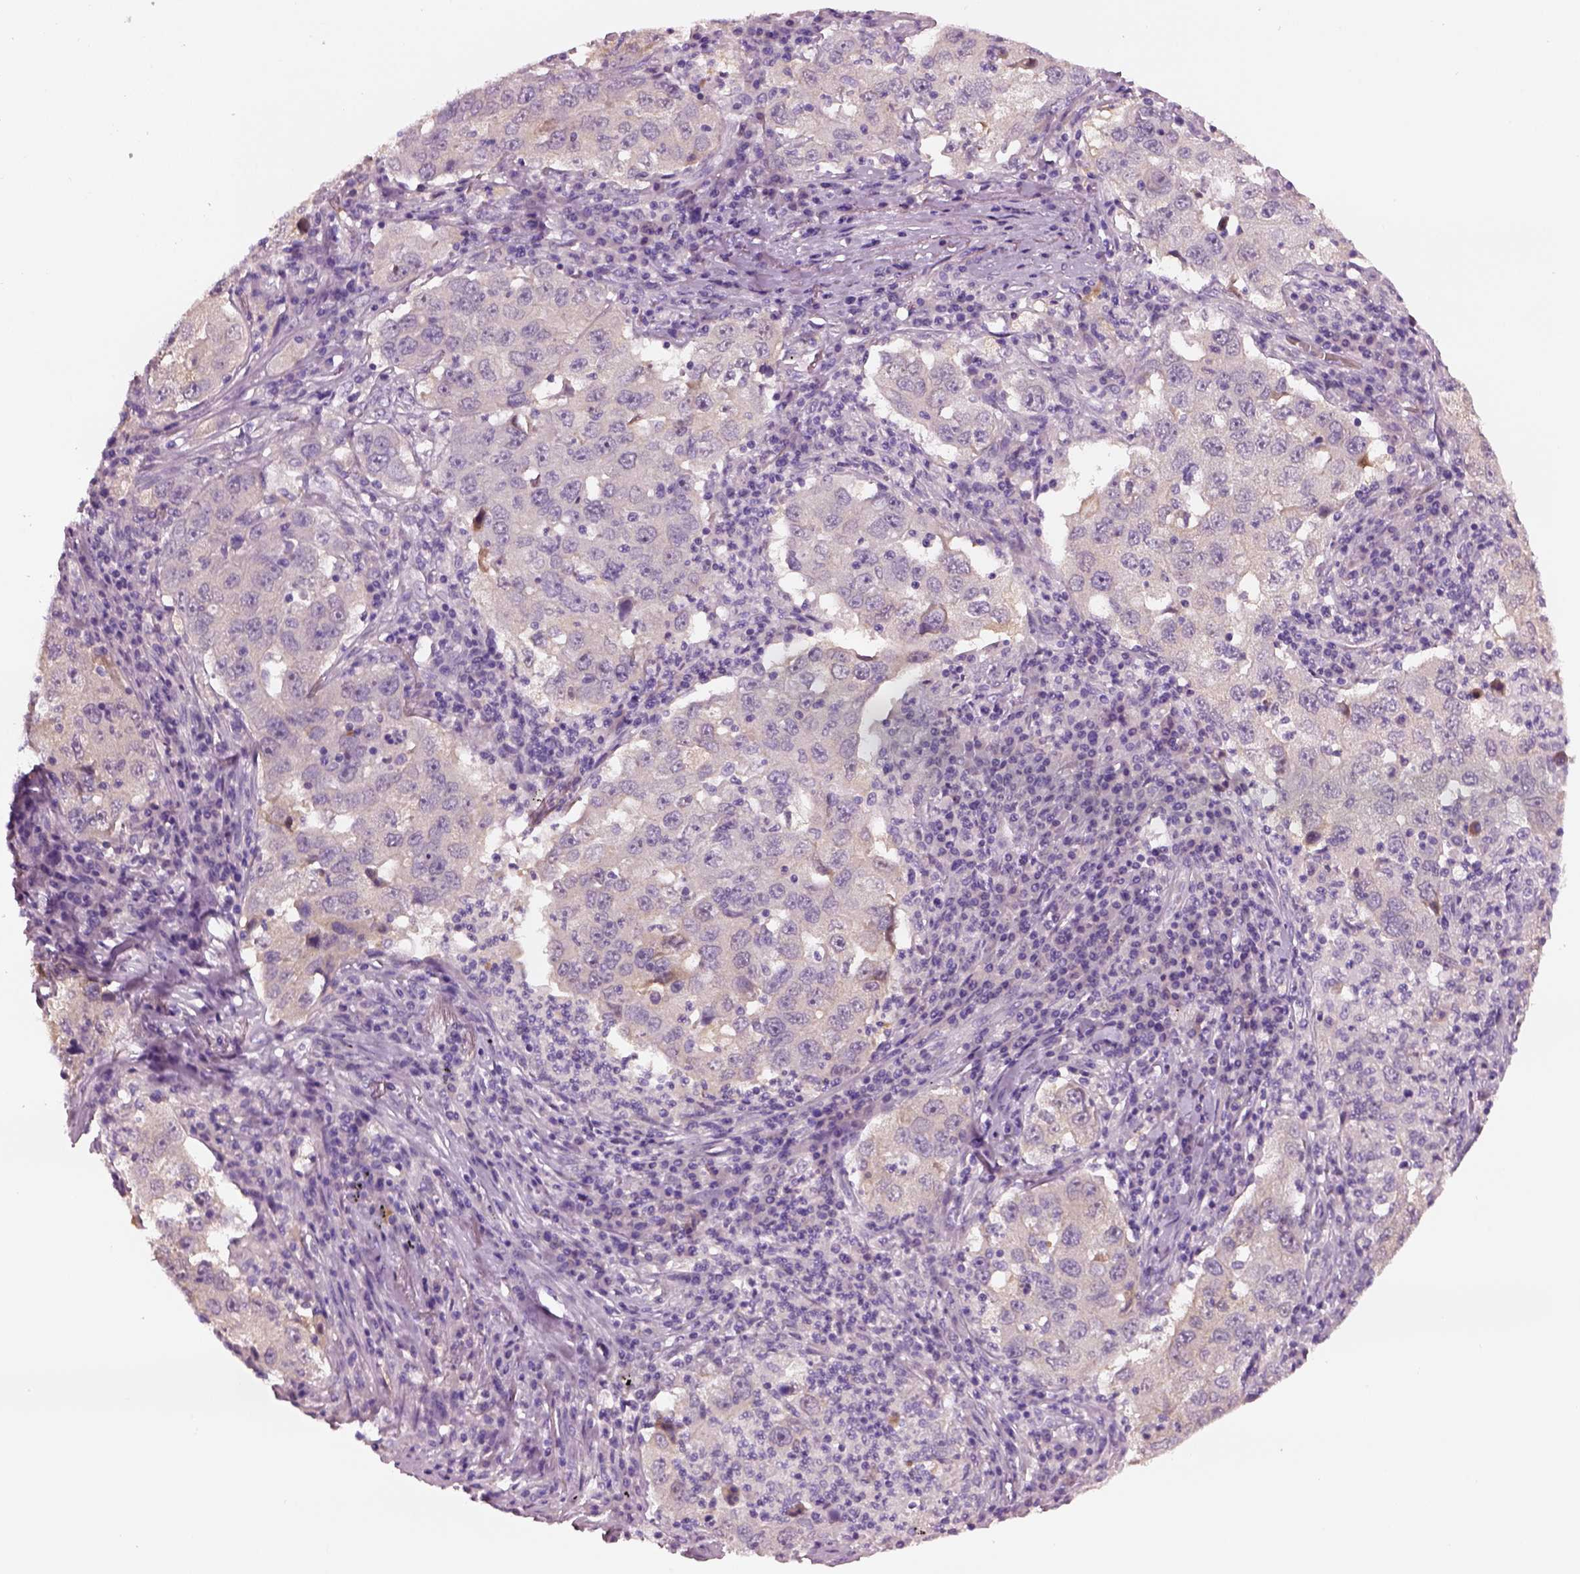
{"staining": {"intensity": "negative", "quantity": "none", "location": "none"}, "tissue": "lung cancer", "cell_type": "Tumor cells", "image_type": "cancer", "snomed": [{"axis": "morphology", "description": "Adenocarcinoma, NOS"}, {"axis": "topography", "description": "Lung"}], "caption": "This is an immunohistochemistry (IHC) photomicrograph of human adenocarcinoma (lung). There is no staining in tumor cells.", "gene": "ELSPBP1", "patient": {"sex": "male", "age": 73}}